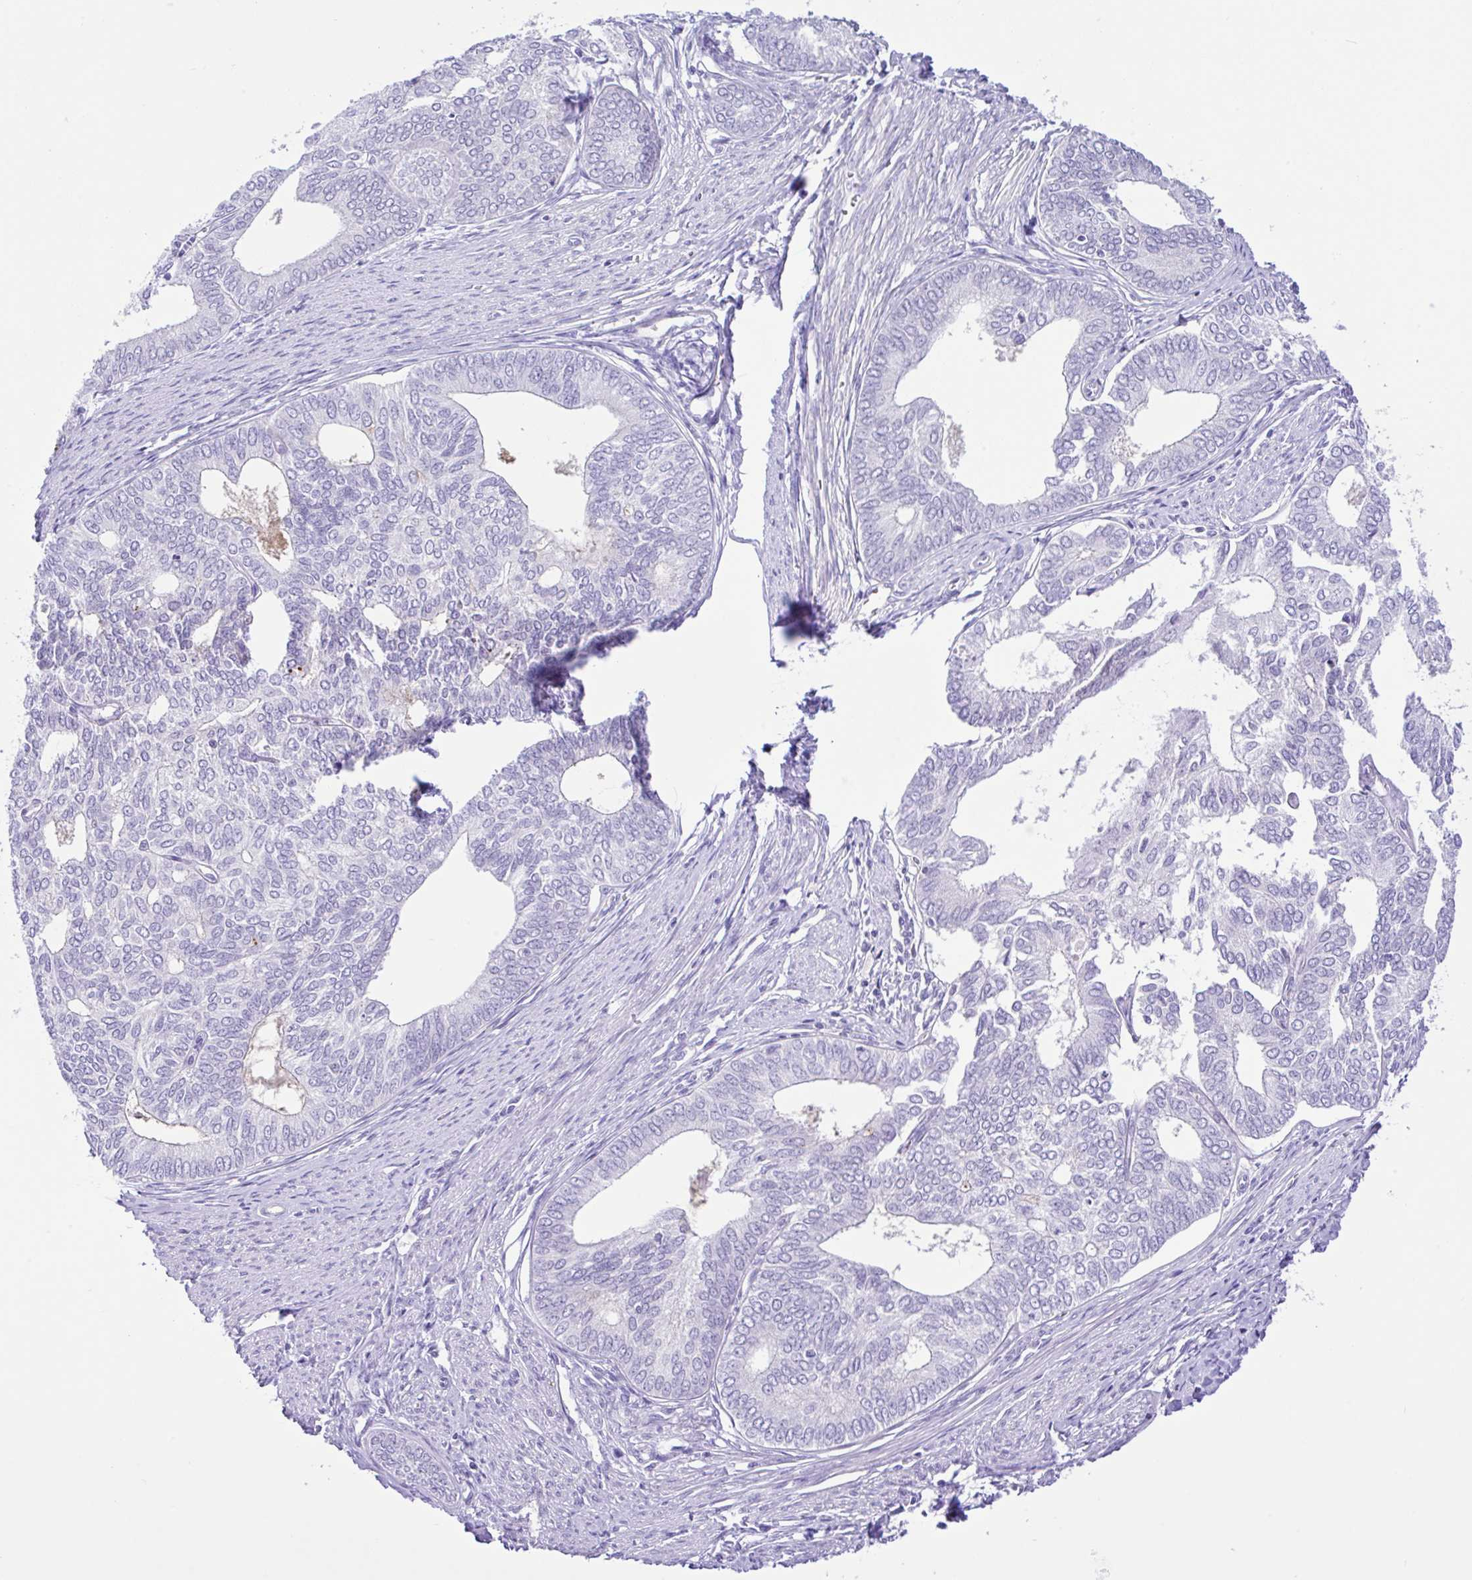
{"staining": {"intensity": "negative", "quantity": "none", "location": "none"}, "tissue": "endometrial cancer", "cell_type": "Tumor cells", "image_type": "cancer", "snomed": [{"axis": "morphology", "description": "Adenocarcinoma, NOS"}, {"axis": "topography", "description": "Endometrium"}], "caption": "DAB immunohistochemical staining of adenocarcinoma (endometrial) exhibits no significant expression in tumor cells.", "gene": "ANO4", "patient": {"sex": "female", "age": 75}}